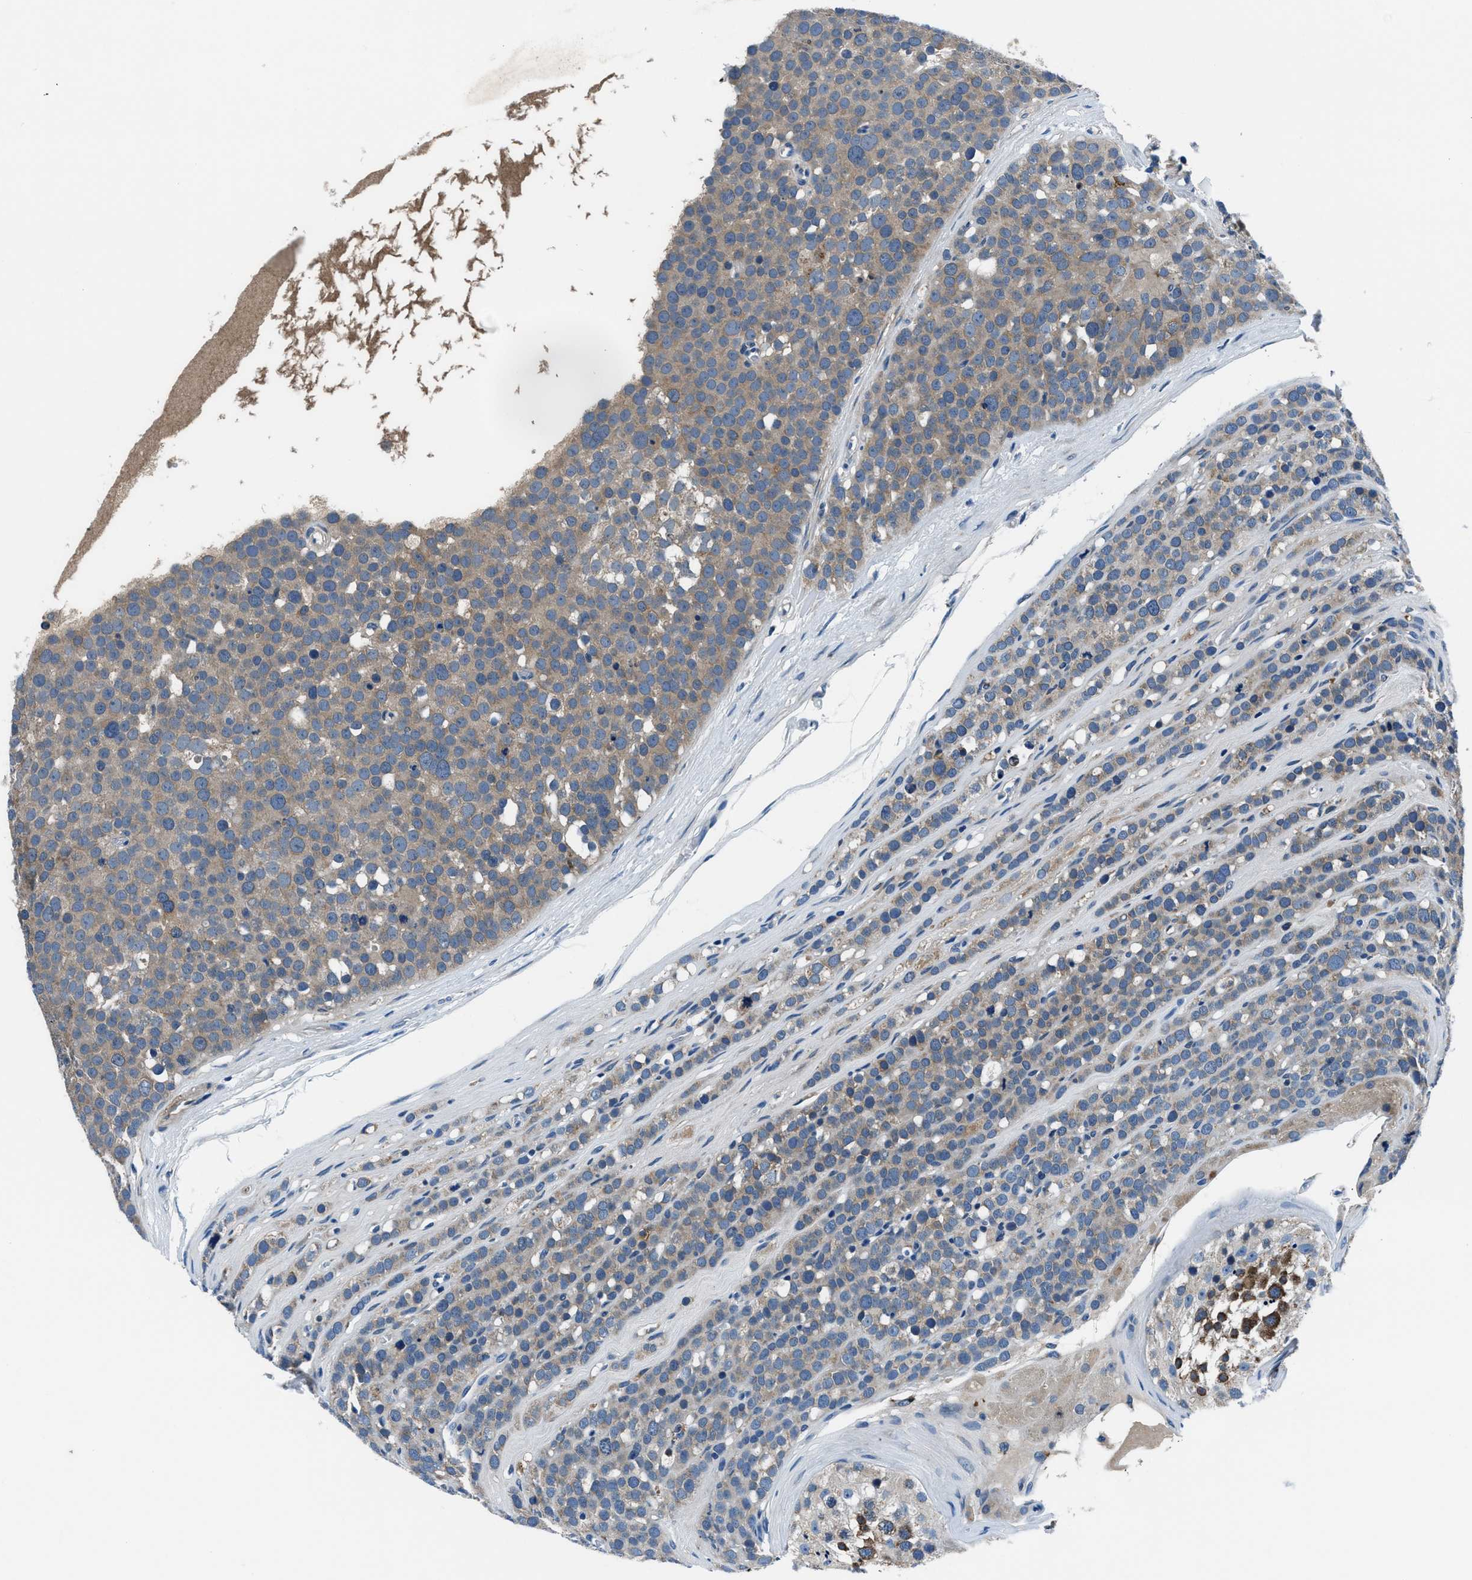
{"staining": {"intensity": "weak", "quantity": ">75%", "location": "cytoplasmic/membranous"}, "tissue": "testis cancer", "cell_type": "Tumor cells", "image_type": "cancer", "snomed": [{"axis": "morphology", "description": "Seminoma, NOS"}, {"axis": "topography", "description": "Testis"}], "caption": "Human testis seminoma stained with a brown dye displays weak cytoplasmic/membranous positive positivity in approximately >75% of tumor cells.", "gene": "PRTFDC1", "patient": {"sex": "male", "age": 71}}